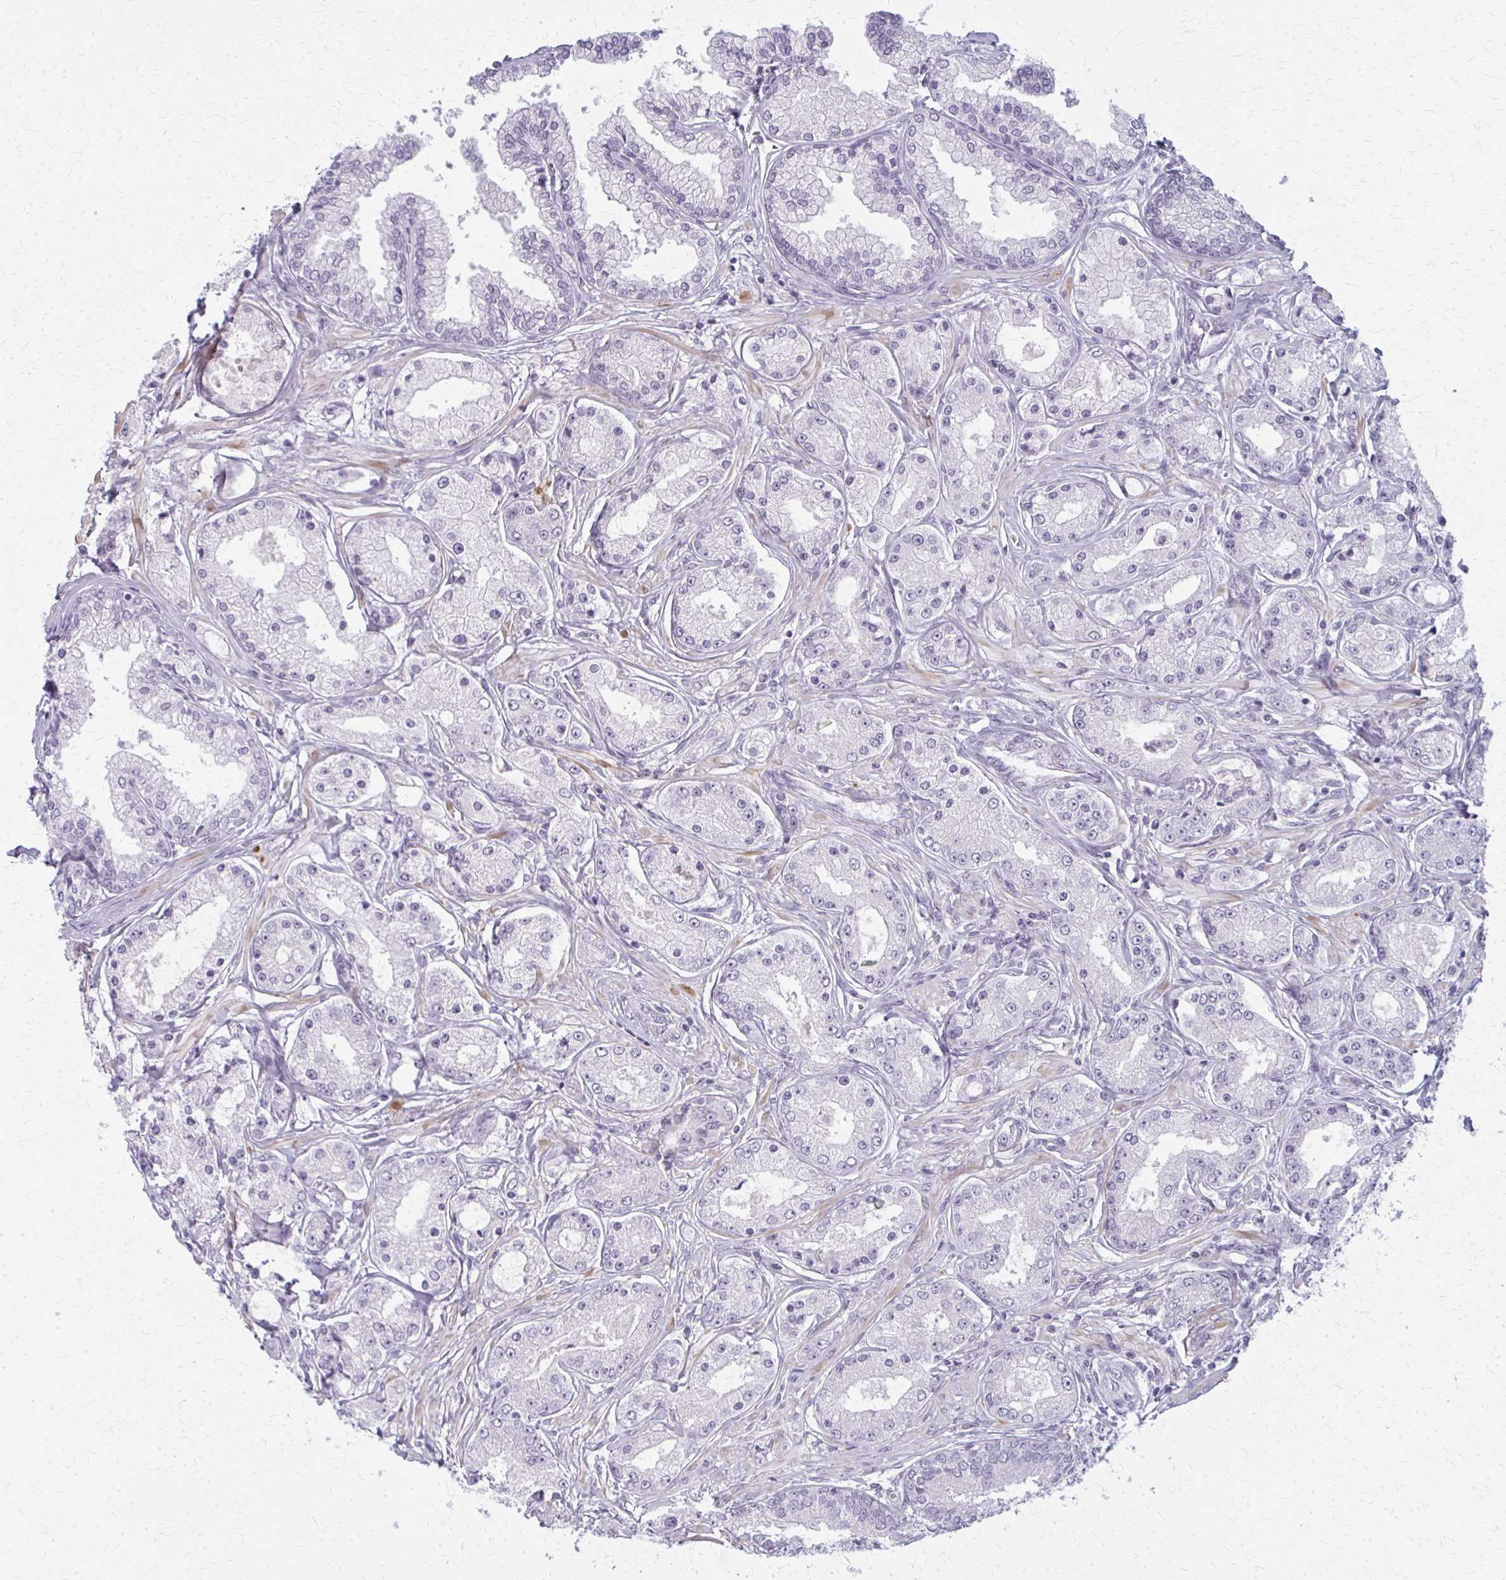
{"staining": {"intensity": "negative", "quantity": "none", "location": "none"}, "tissue": "prostate cancer", "cell_type": "Tumor cells", "image_type": "cancer", "snomed": [{"axis": "morphology", "description": "Adenocarcinoma, High grade"}, {"axis": "topography", "description": "Prostate"}], "caption": "Immunohistochemistry micrograph of high-grade adenocarcinoma (prostate) stained for a protein (brown), which displays no staining in tumor cells.", "gene": "CASQ2", "patient": {"sex": "male", "age": 66}}